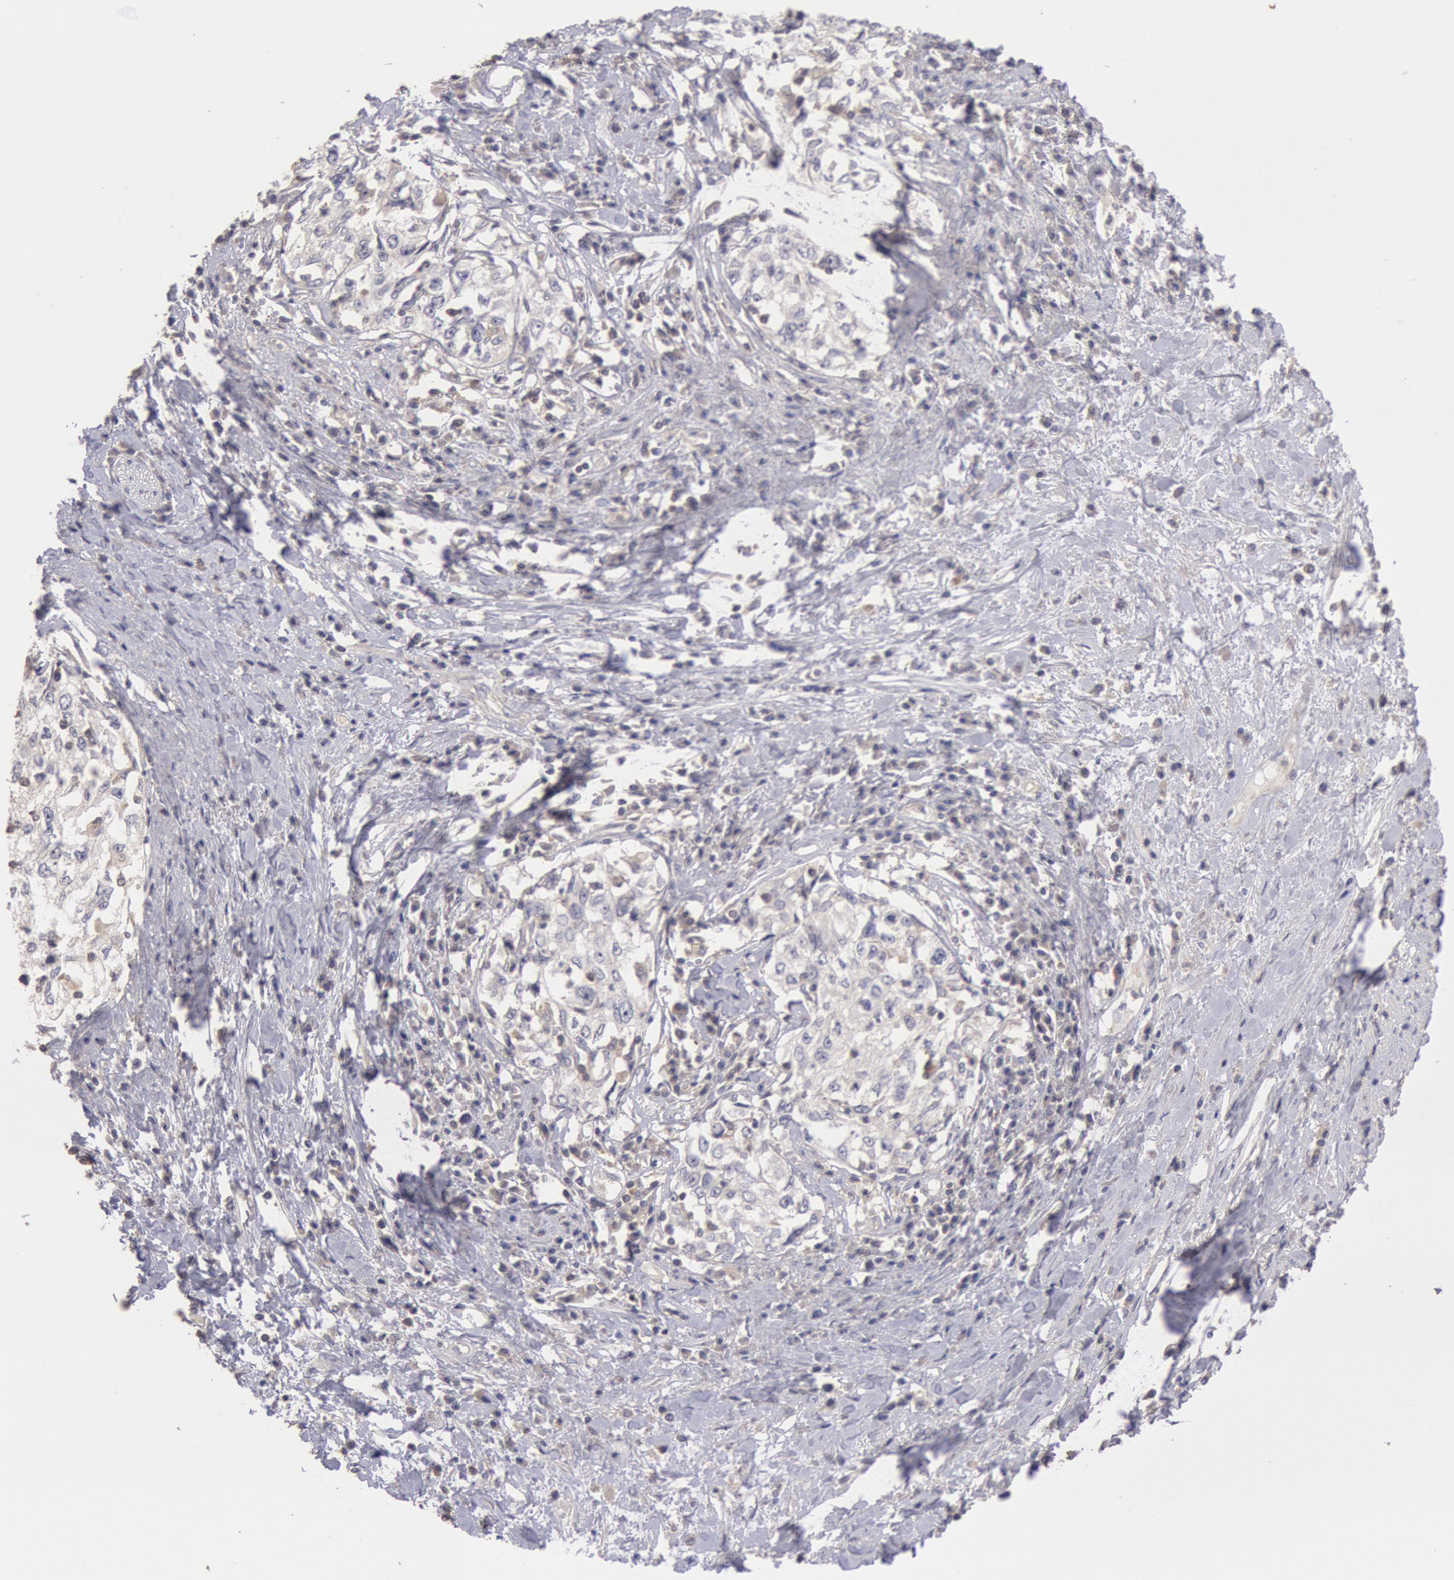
{"staining": {"intensity": "negative", "quantity": "none", "location": "none"}, "tissue": "cervical cancer", "cell_type": "Tumor cells", "image_type": "cancer", "snomed": [{"axis": "morphology", "description": "Squamous cell carcinoma, NOS"}, {"axis": "topography", "description": "Cervix"}], "caption": "This is an IHC histopathology image of human cervical squamous cell carcinoma. There is no positivity in tumor cells.", "gene": "PIK3R1", "patient": {"sex": "female", "age": 57}}